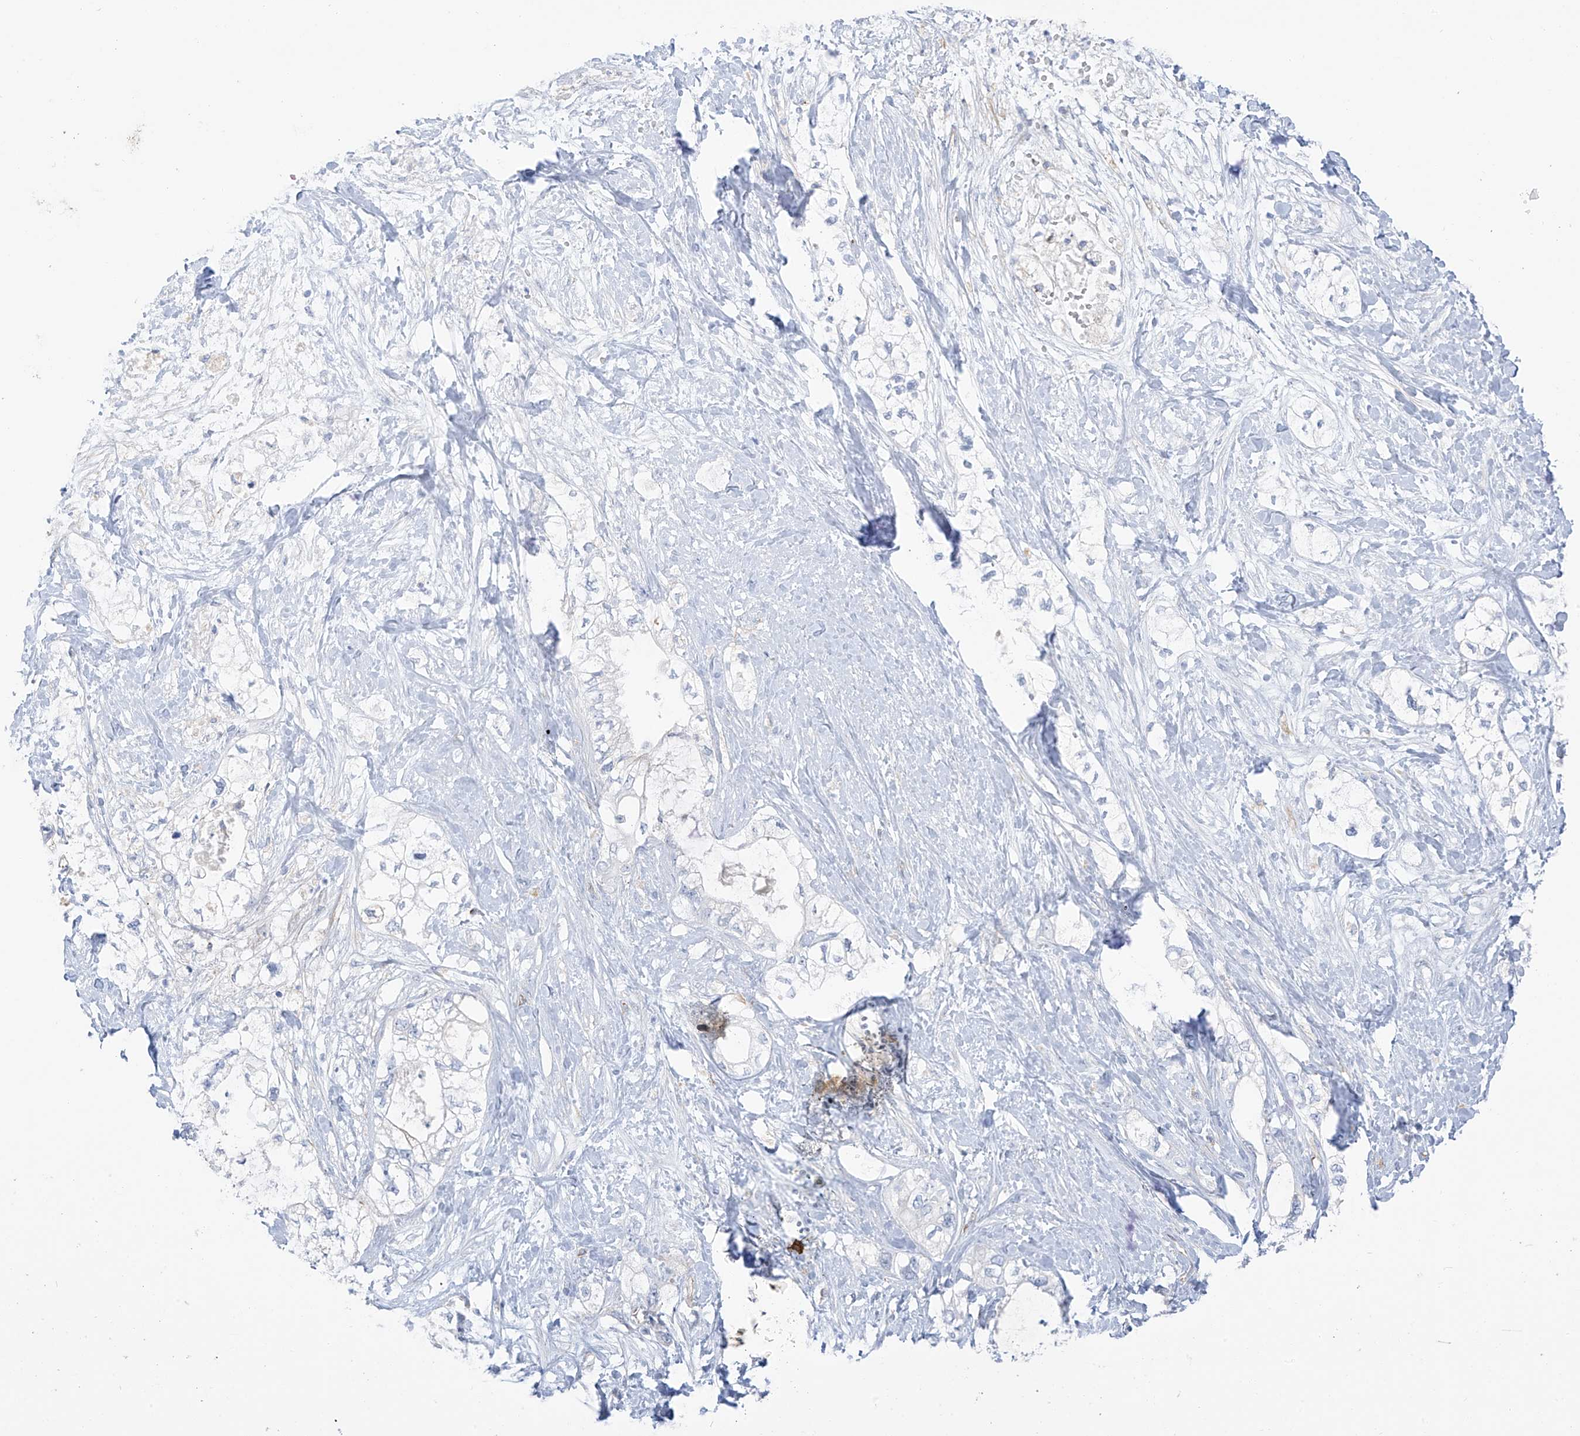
{"staining": {"intensity": "negative", "quantity": "none", "location": "none"}, "tissue": "pancreatic cancer", "cell_type": "Tumor cells", "image_type": "cancer", "snomed": [{"axis": "morphology", "description": "Adenocarcinoma, NOS"}, {"axis": "topography", "description": "Pancreas"}], "caption": "The histopathology image displays no staining of tumor cells in pancreatic cancer. Nuclei are stained in blue.", "gene": "TAL2", "patient": {"sex": "male", "age": 70}}